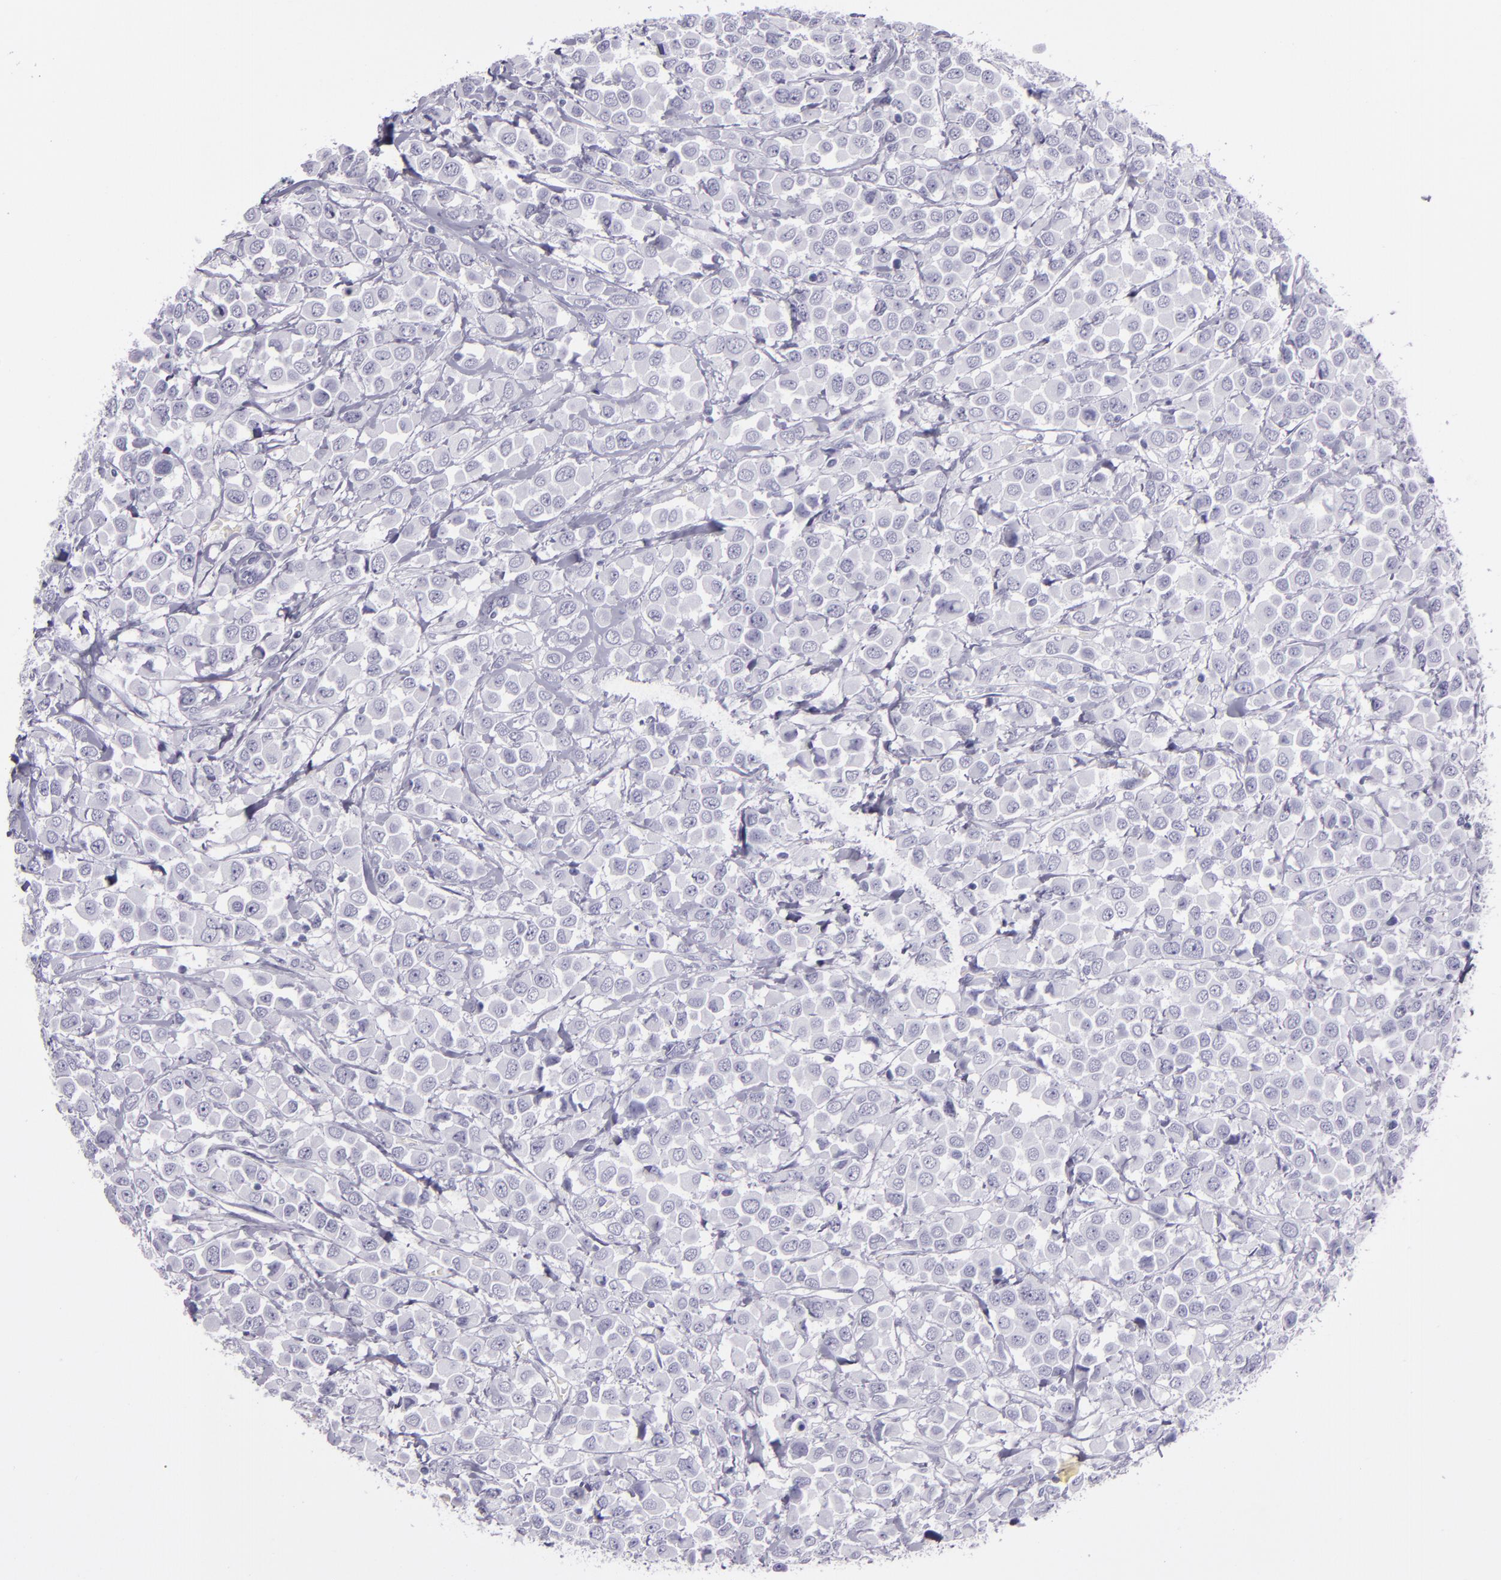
{"staining": {"intensity": "negative", "quantity": "none", "location": "none"}, "tissue": "breast cancer", "cell_type": "Tumor cells", "image_type": "cancer", "snomed": [{"axis": "morphology", "description": "Duct carcinoma"}, {"axis": "topography", "description": "Breast"}], "caption": "Immunohistochemical staining of human breast cancer displays no significant staining in tumor cells.", "gene": "CR2", "patient": {"sex": "female", "age": 61}}